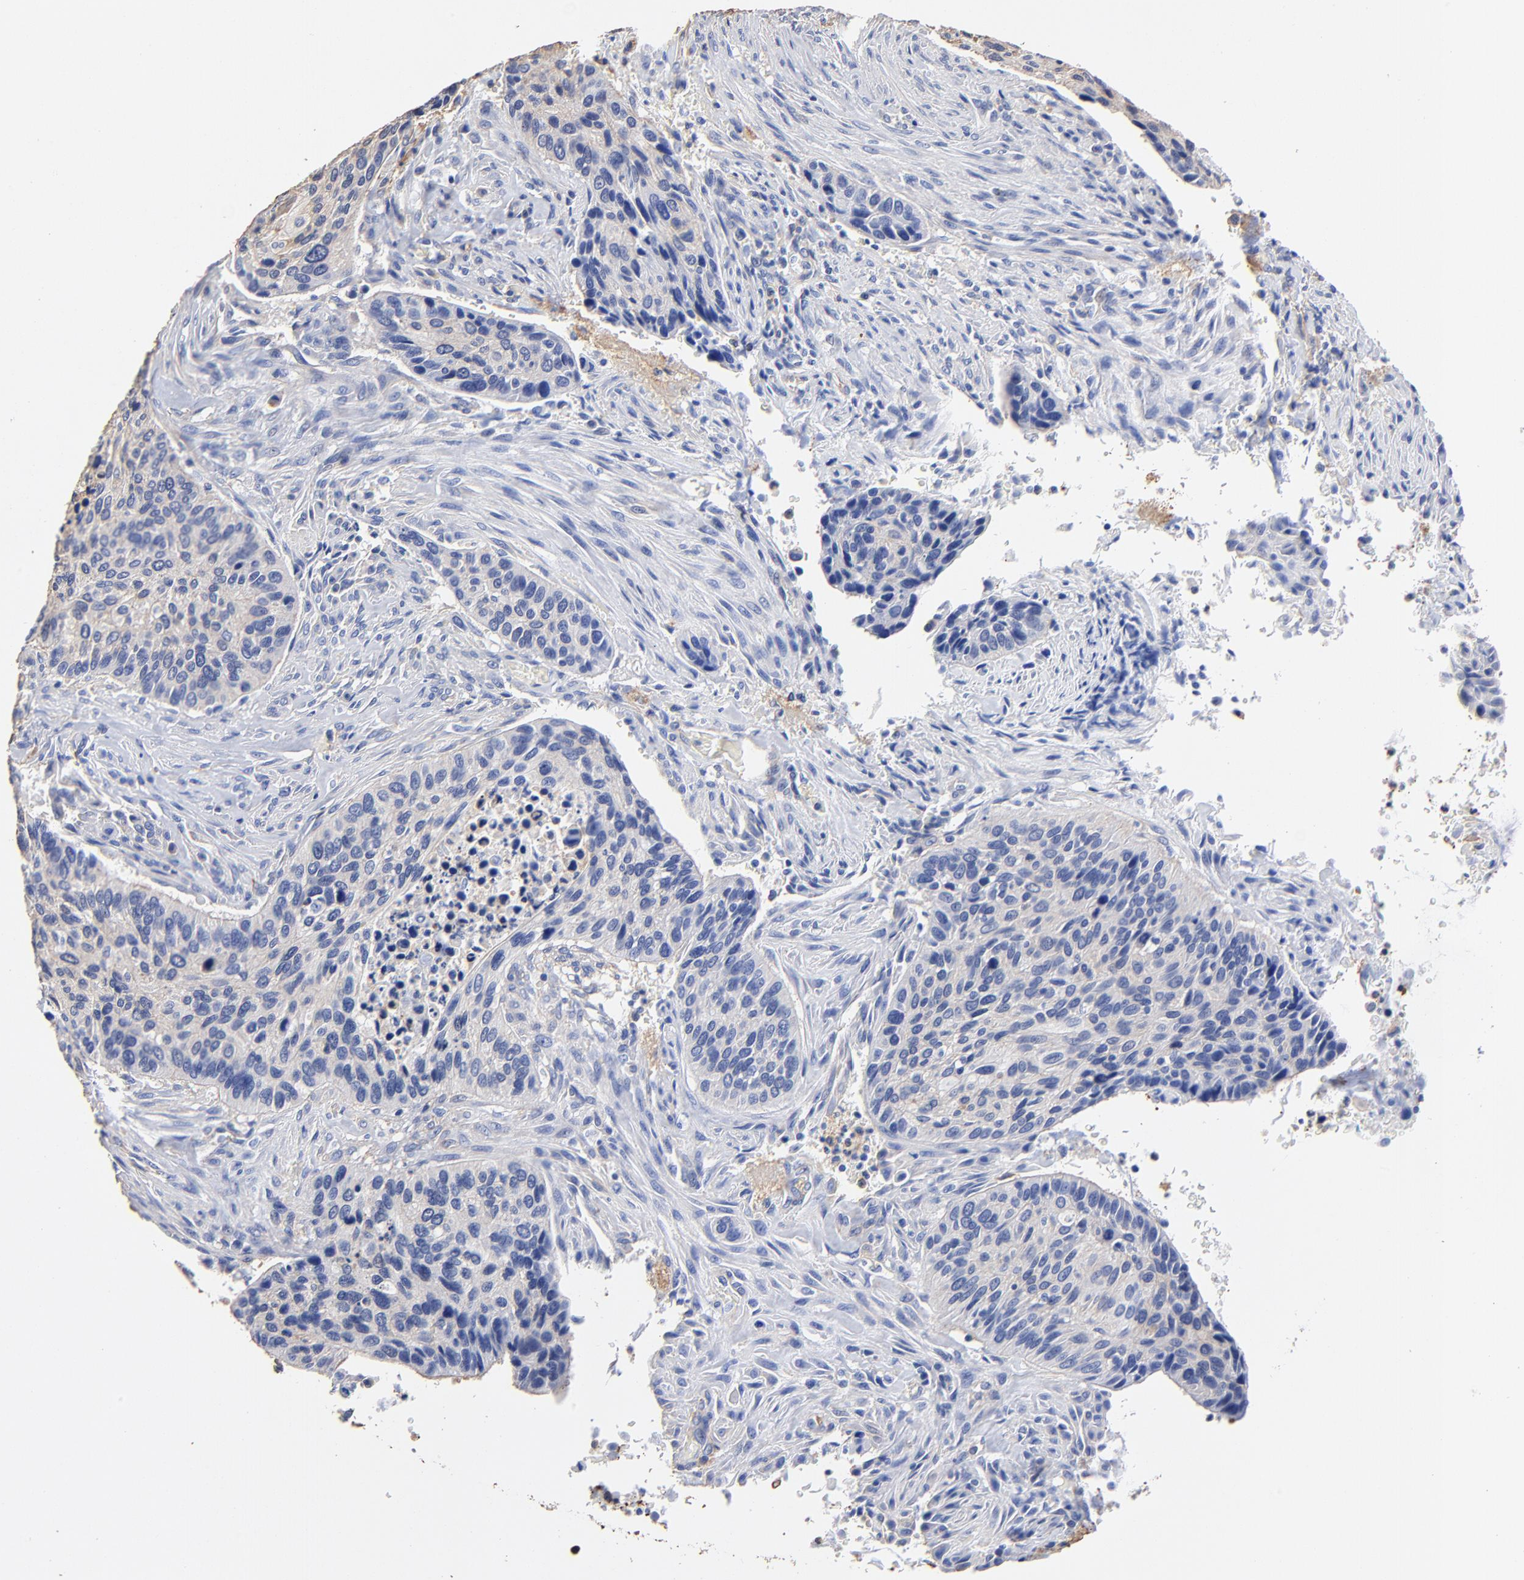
{"staining": {"intensity": "negative", "quantity": "none", "location": "none"}, "tissue": "cervical cancer", "cell_type": "Tumor cells", "image_type": "cancer", "snomed": [{"axis": "morphology", "description": "Adenocarcinoma, NOS"}, {"axis": "topography", "description": "Cervix"}], "caption": "Tumor cells are negative for protein expression in human cervical cancer.", "gene": "TAGLN2", "patient": {"sex": "female", "age": 29}}